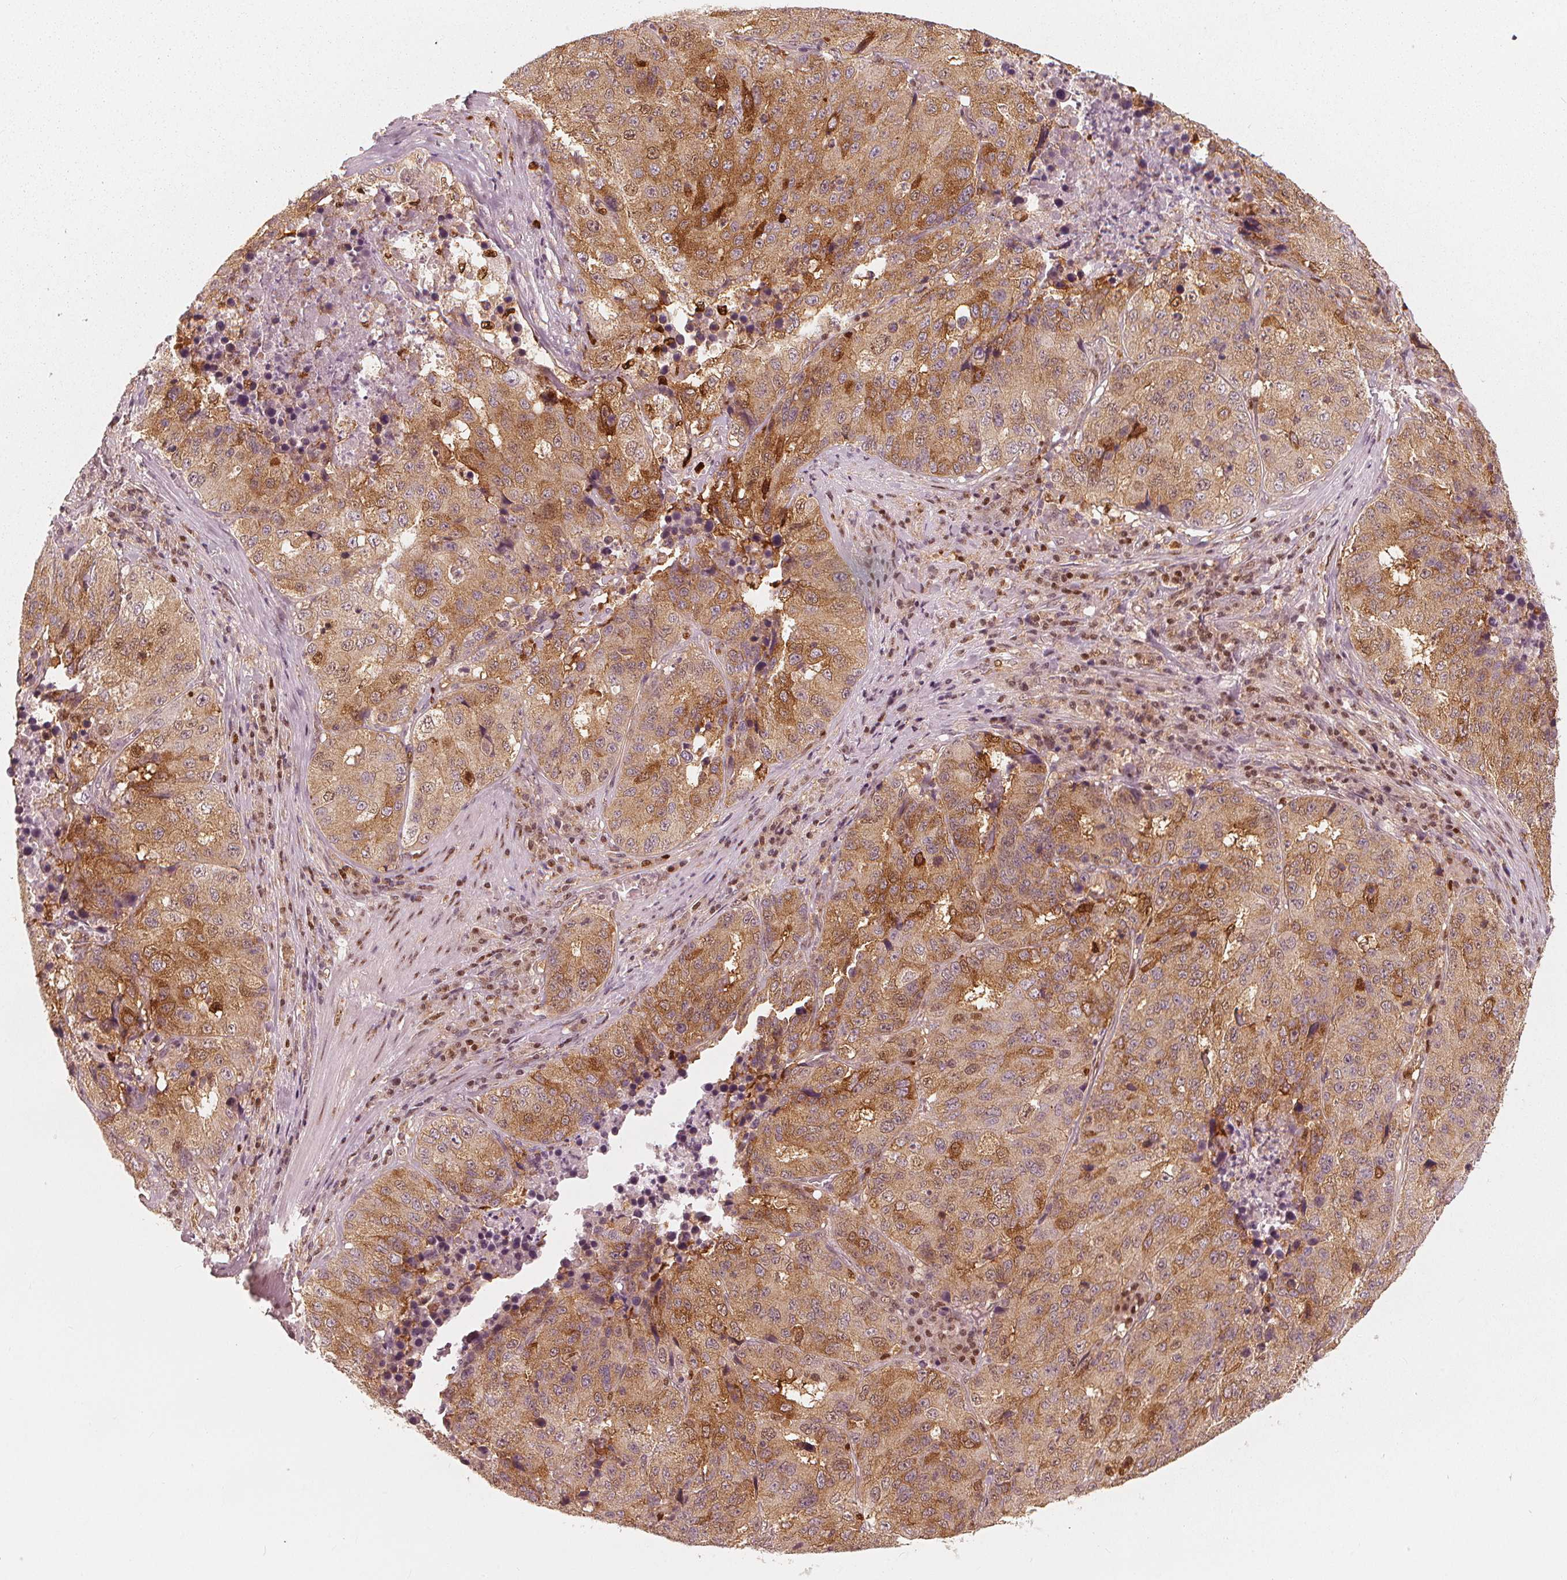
{"staining": {"intensity": "moderate", "quantity": ">75%", "location": "cytoplasmic/membranous,nuclear"}, "tissue": "stomach cancer", "cell_type": "Tumor cells", "image_type": "cancer", "snomed": [{"axis": "morphology", "description": "Adenocarcinoma, NOS"}, {"axis": "topography", "description": "Stomach"}], "caption": "Approximately >75% of tumor cells in human stomach adenocarcinoma reveal moderate cytoplasmic/membranous and nuclear protein positivity as visualized by brown immunohistochemical staining.", "gene": "SQSTM1", "patient": {"sex": "male", "age": 71}}